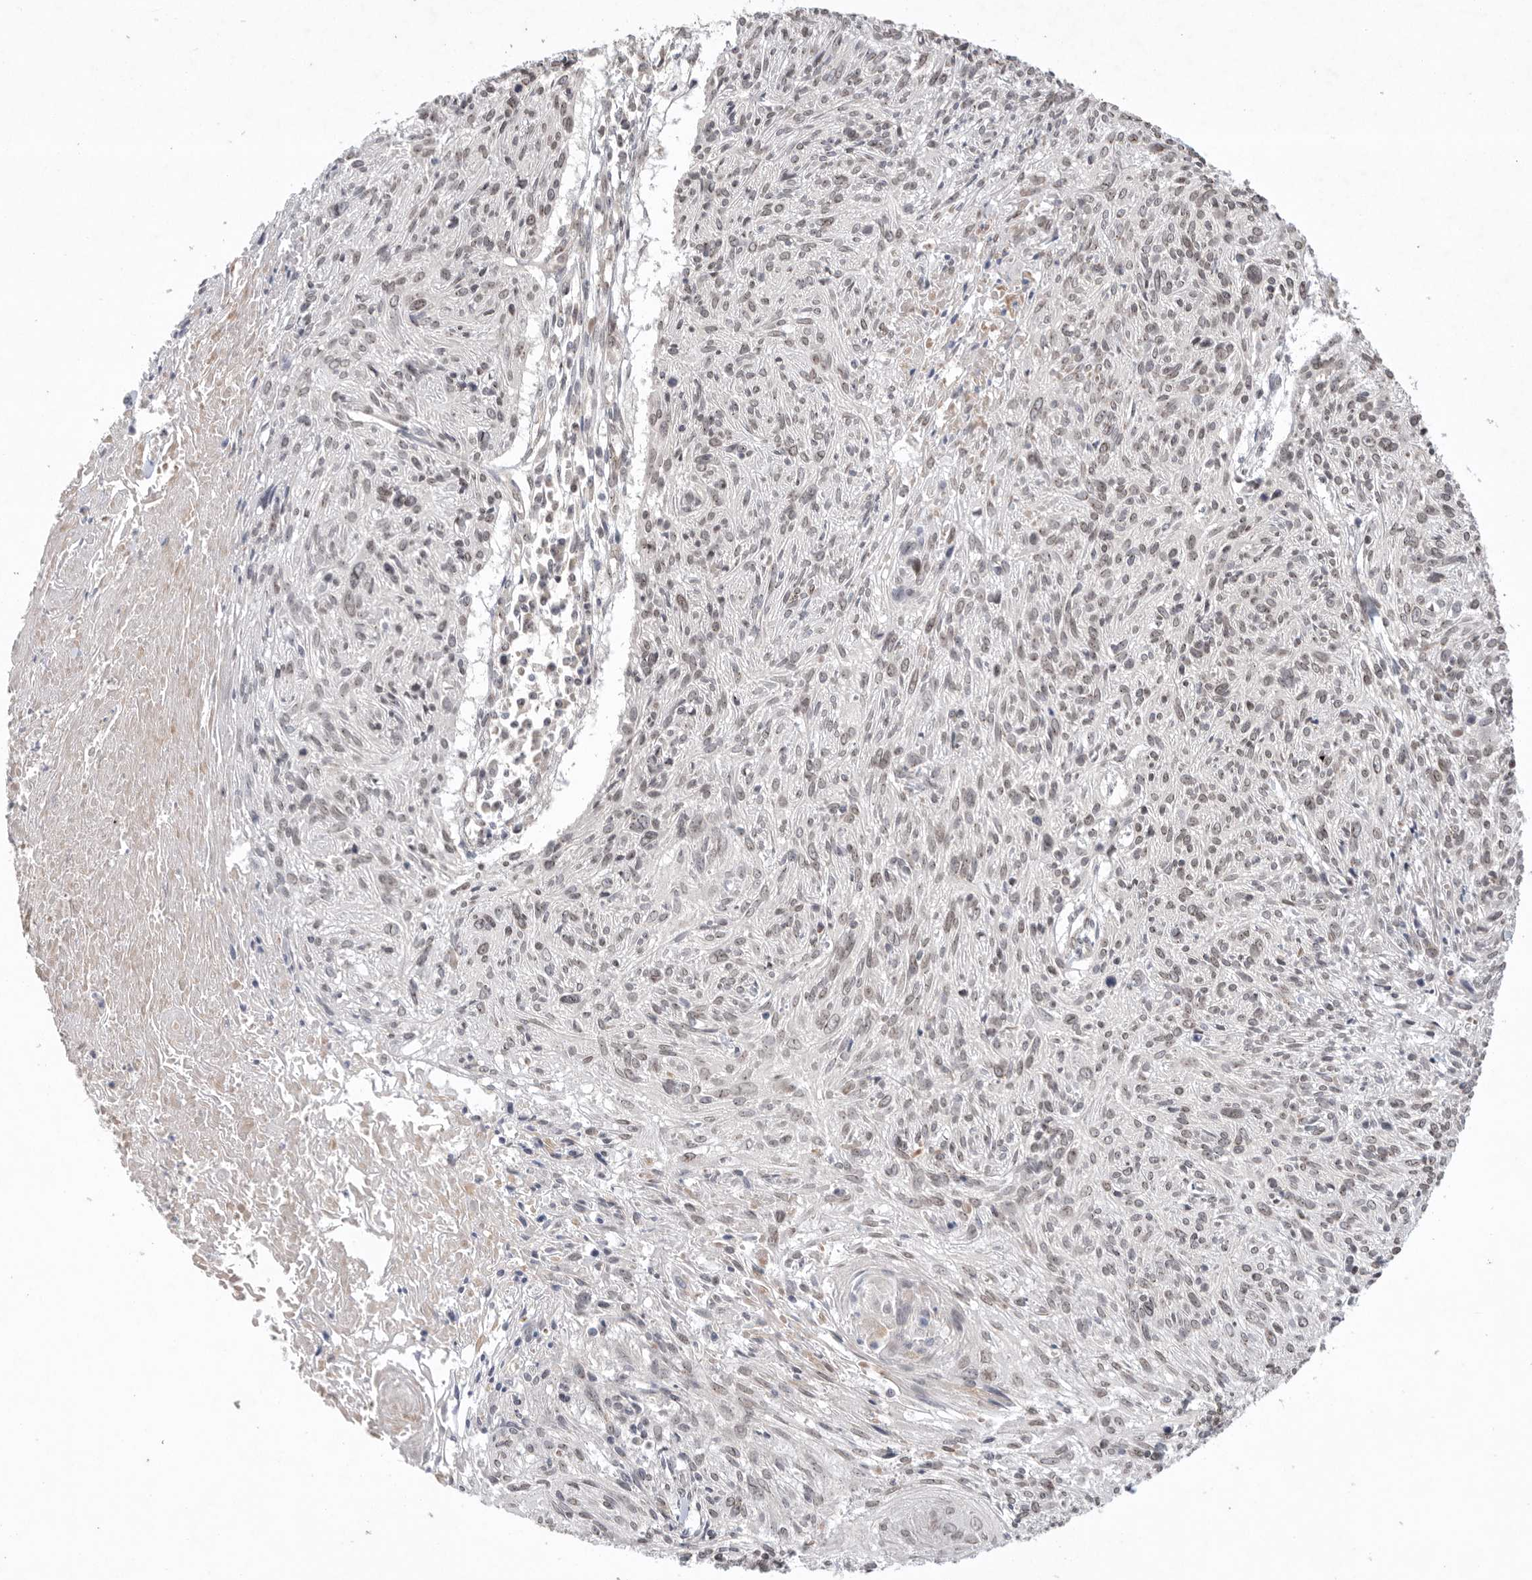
{"staining": {"intensity": "weak", "quantity": "25%-75%", "location": "nuclear"}, "tissue": "cervical cancer", "cell_type": "Tumor cells", "image_type": "cancer", "snomed": [{"axis": "morphology", "description": "Squamous cell carcinoma, NOS"}, {"axis": "topography", "description": "Cervix"}], "caption": "Immunohistochemical staining of human cervical cancer (squamous cell carcinoma) shows low levels of weak nuclear expression in approximately 25%-75% of tumor cells.", "gene": "LEMD3", "patient": {"sex": "female", "age": 51}}